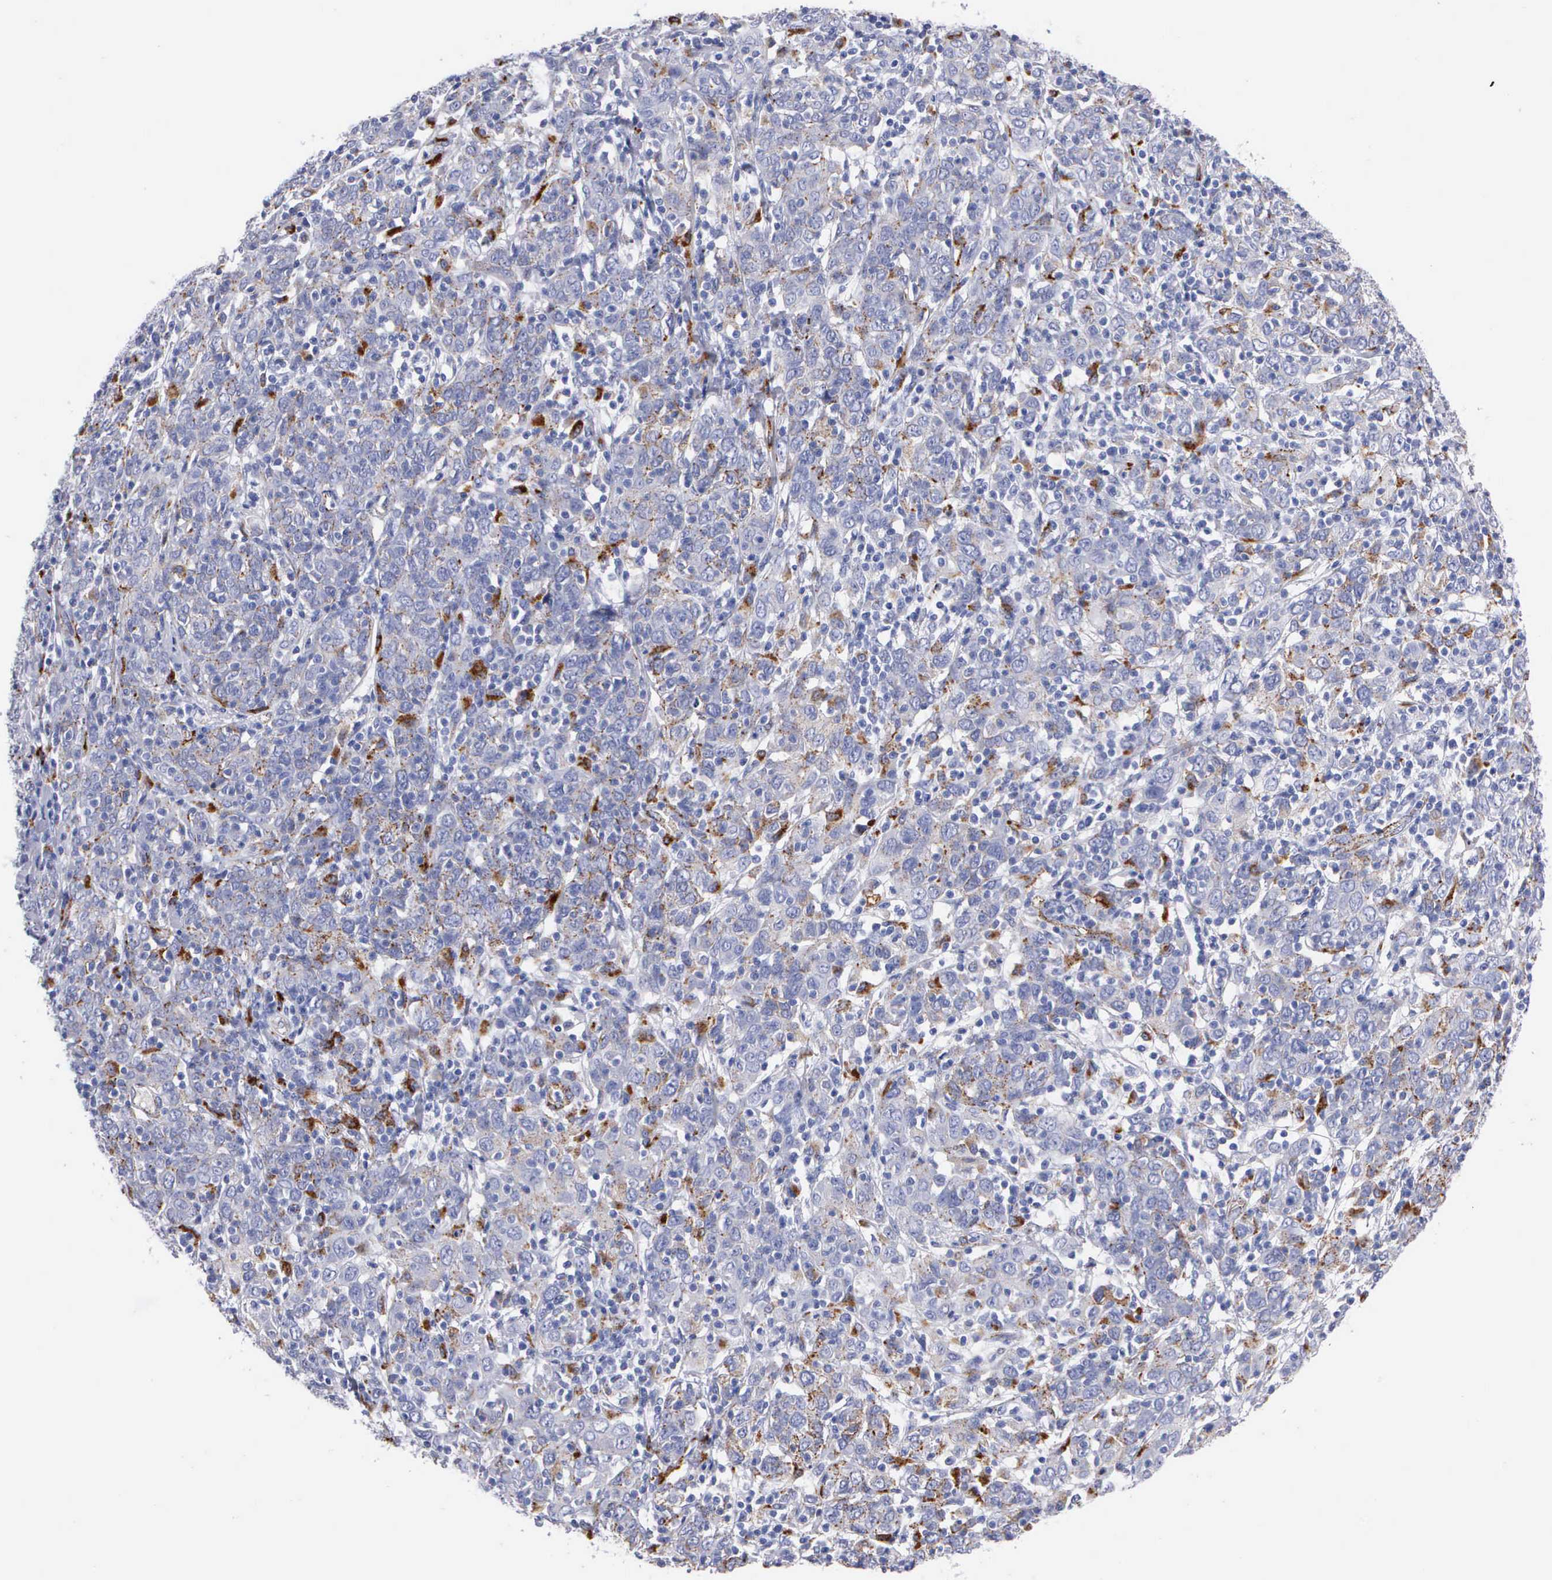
{"staining": {"intensity": "negative", "quantity": "none", "location": "none"}, "tissue": "cervical cancer", "cell_type": "Tumor cells", "image_type": "cancer", "snomed": [{"axis": "morphology", "description": "Normal tissue, NOS"}, {"axis": "morphology", "description": "Squamous cell carcinoma, NOS"}, {"axis": "topography", "description": "Cervix"}], "caption": "Tumor cells are negative for brown protein staining in cervical cancer.", "gene": "CTSL", "patient": {"sex": "female", "age": 67}}